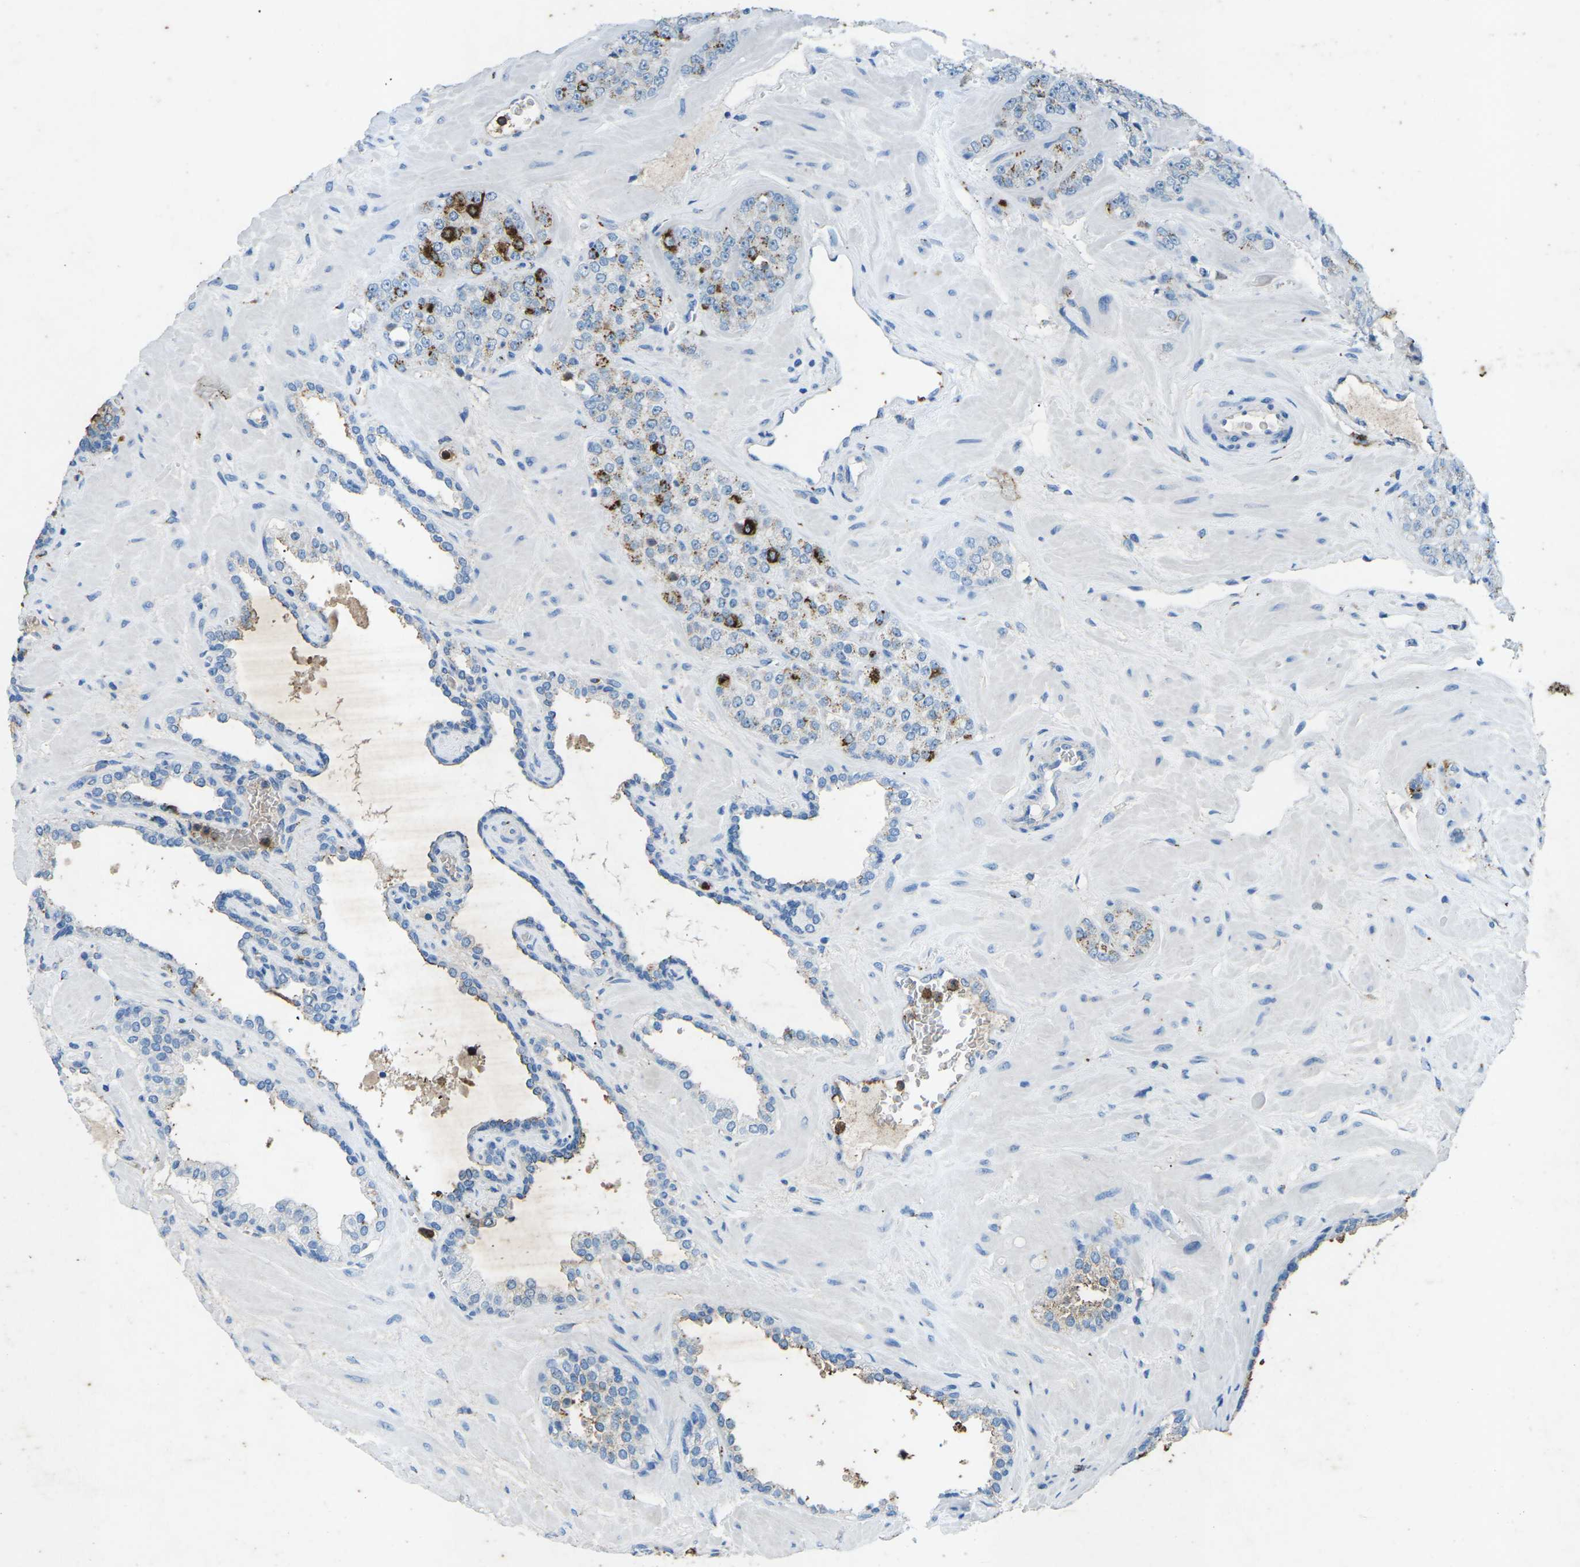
{"staining": {"intensity": "moderate", "quantity": "<25%", "location": "cytoplasmic/membranous"}, "tissue": "prostate cancer", "cell_type": "Tumor cells", "image_type": "cancer", "snomed": [{"axis": "morphology", "description": "Adenocarcinoma, High grade"}, {"axis": "topography", "description": "Prostate"}], "caption": "Protein expression analysis of adenocarcinoma (high-grade) (prostate) exhibits moderate cytoplasmic/membranous staining in about <25% of tumor cells. The protein is stained brown, and the nuclei are stained in blue (DAB IHC with brightfield microscopy, high magnification).", "gene": "CTAGE1", "patient": {"sex": "male", "age": 64}}